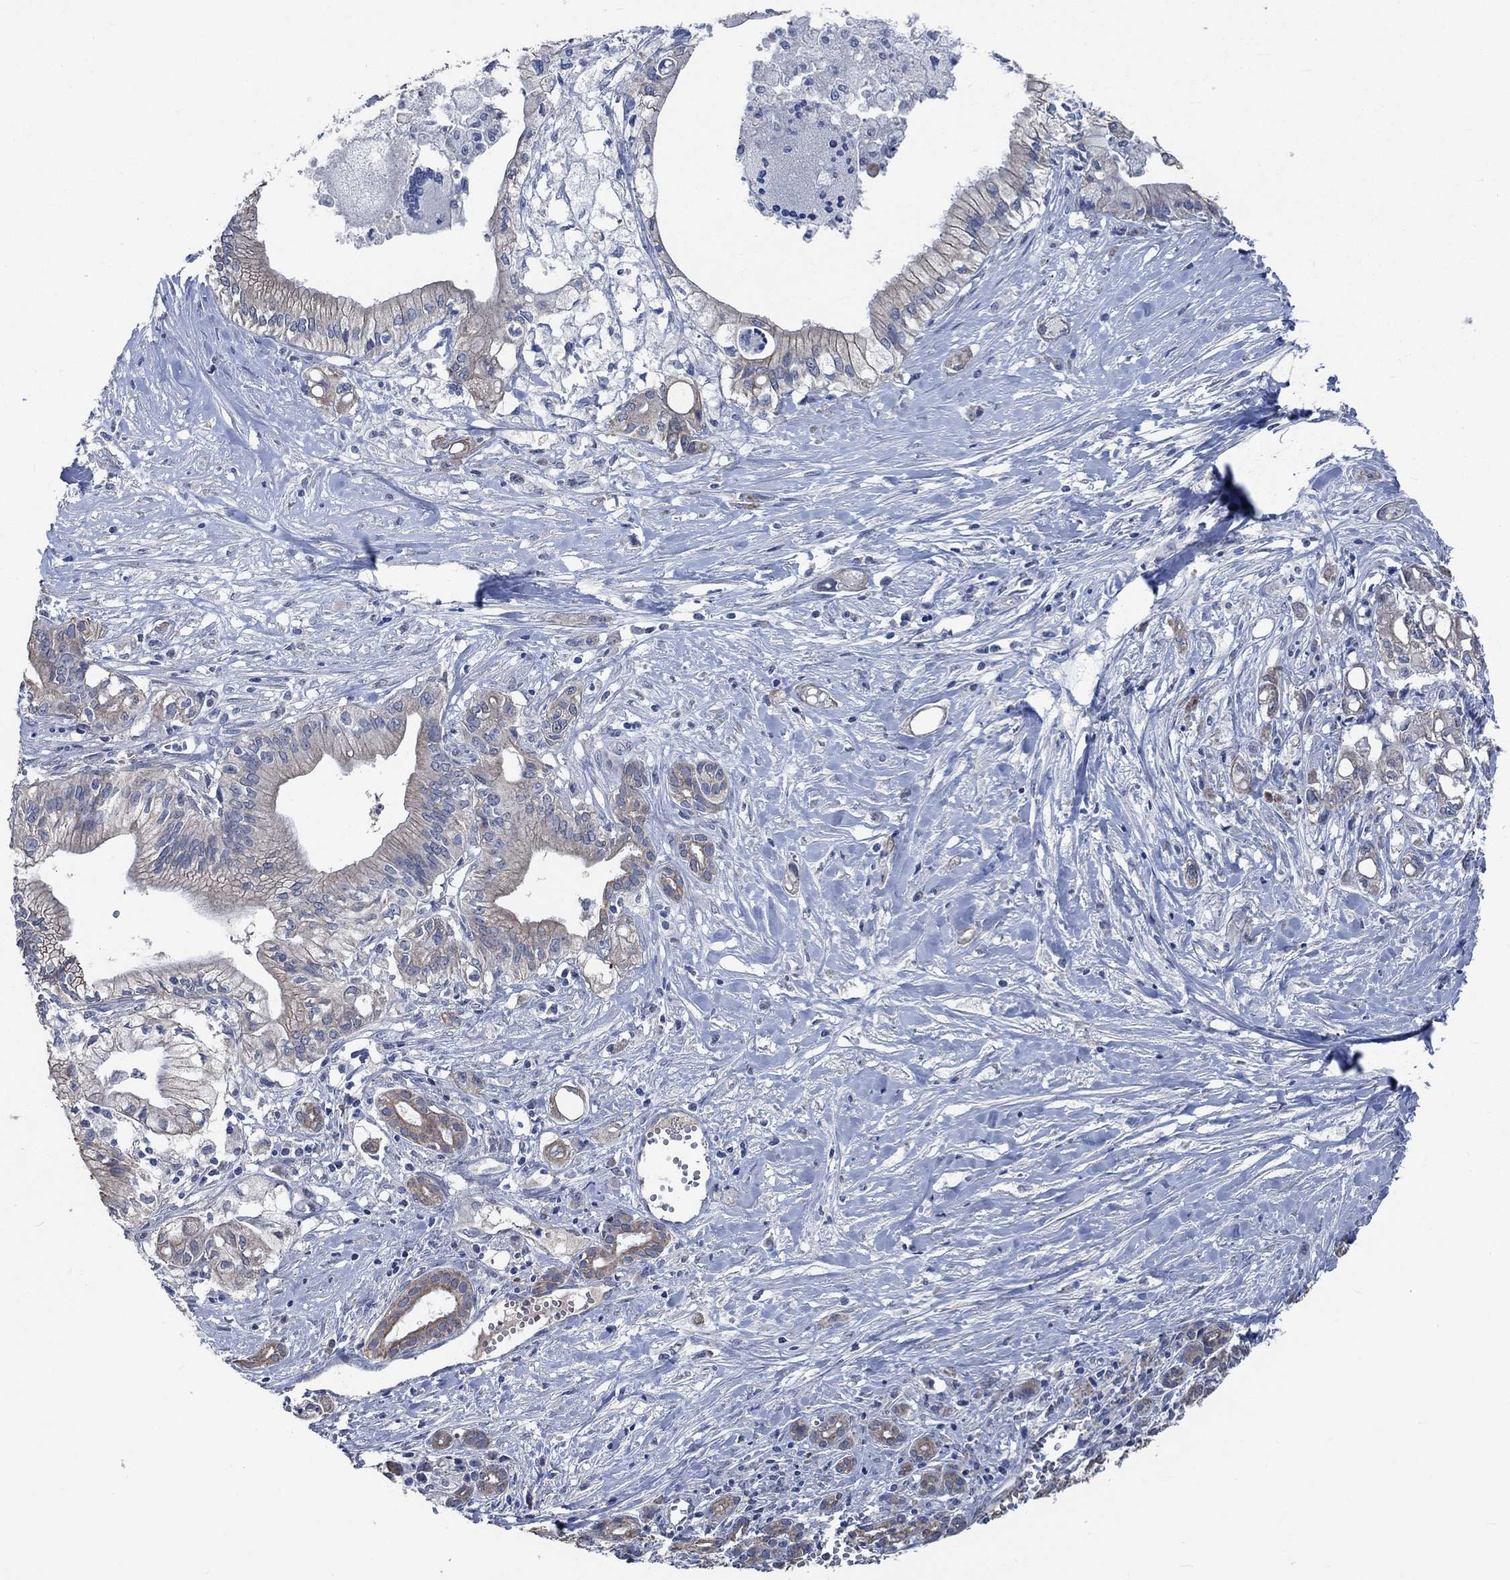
{"staining": {"intensity": "moderate", "quantity": "<25%", "location": "cytoplasmic/membranous"}, "tissue": "pancreatic cancer", "cell_type": "Tumor cells", "image_type": "cancer", "snomed": [{"axis": "morphology", "description": "Adenocarcinoma, NOS"}, {"axis": "topography", "description": "Pancreas"}], "caption": "About <25% of tumor cells in pancreatic adenocarcinoma demonstrate moderate cytoplasmic/membranous protein expression as visualized by brown immunohistochemical staining.", "gene": "OBSCN", "patient": {"sex": "male", "age": 71}}